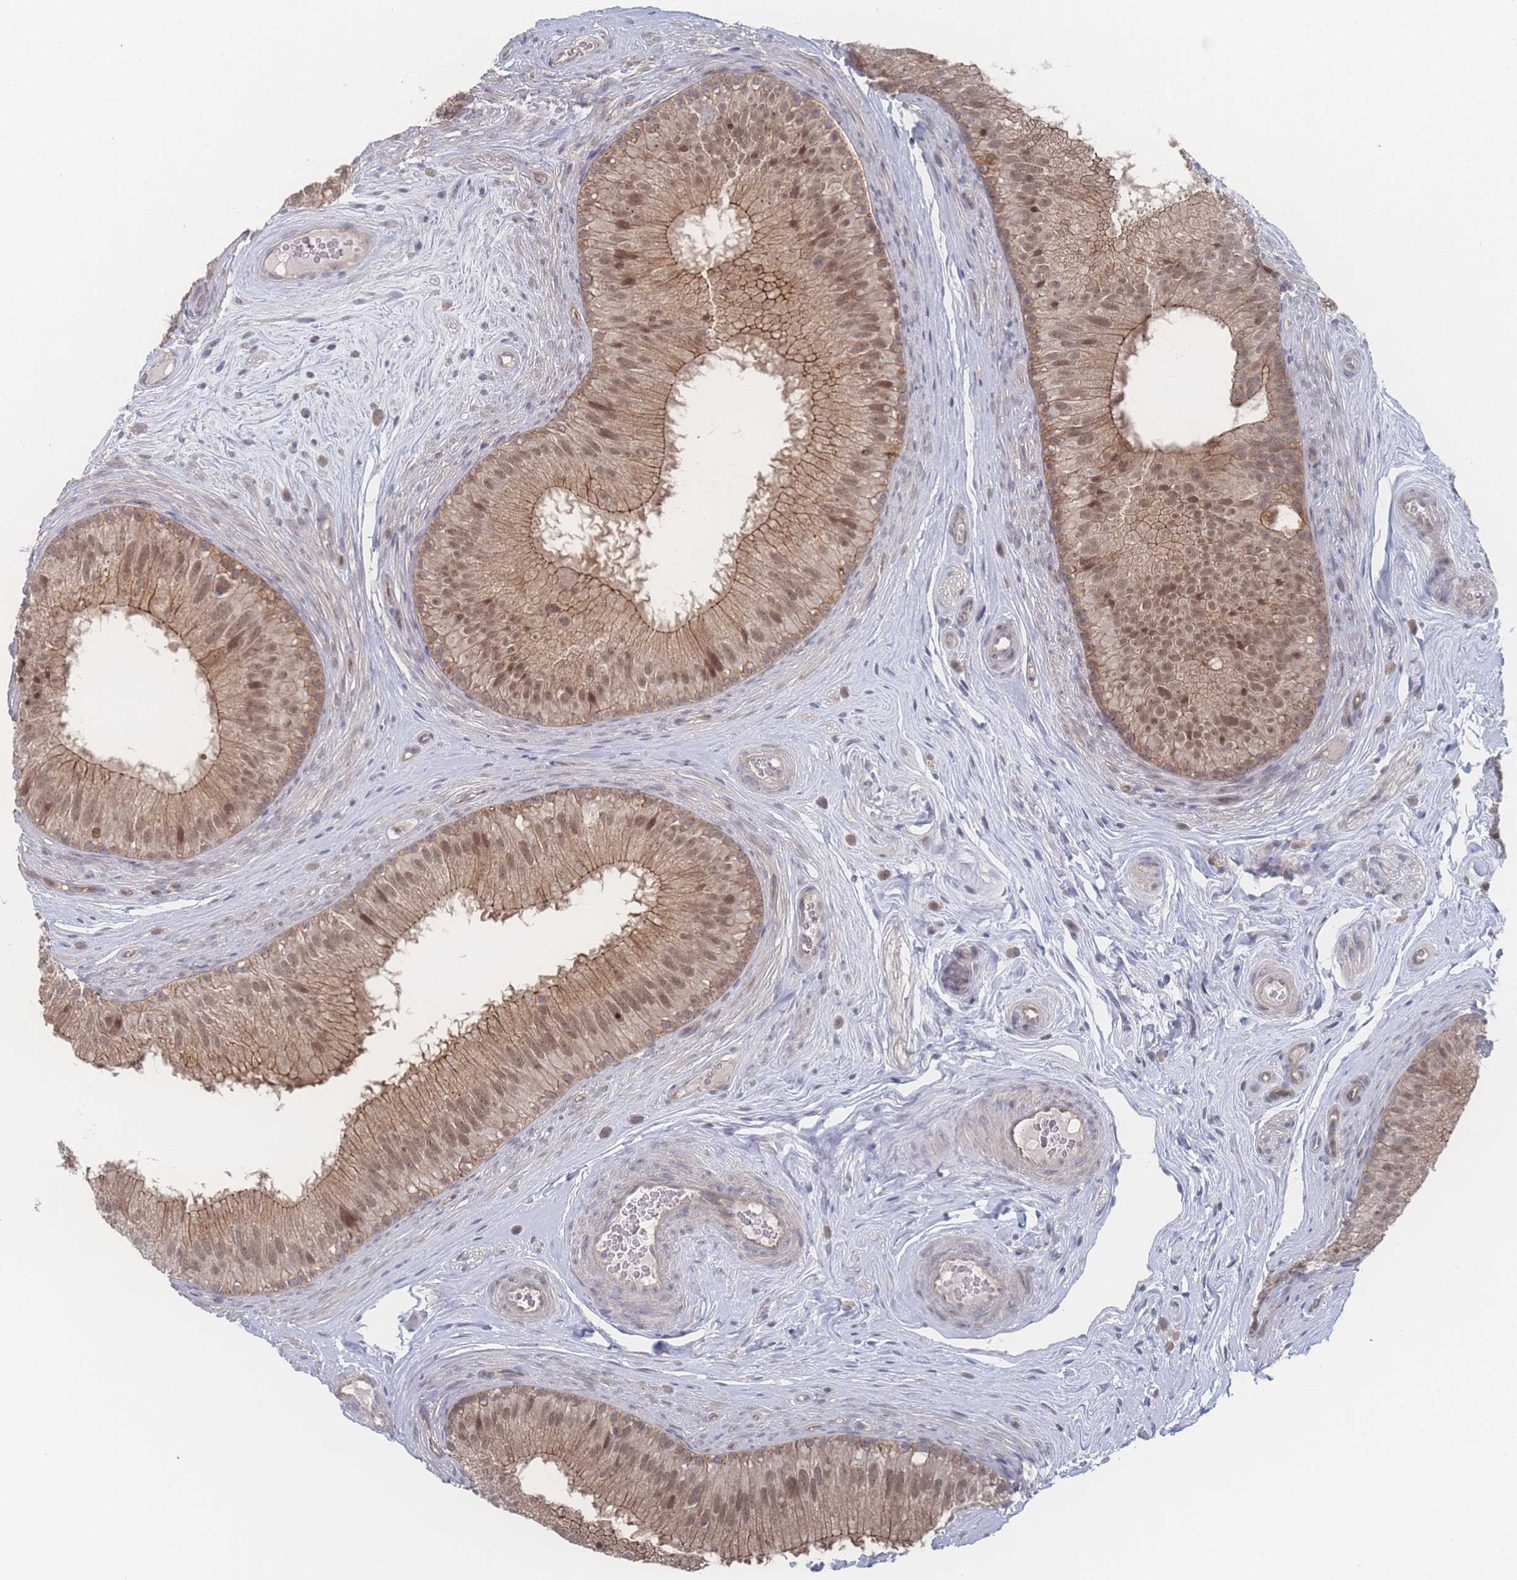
{"staining": {"intensity": "moderate", "quantity": ">75%", "location": "cytoplasmic/membranous,nuclear"}, "tissue": "epididymis", "cell_type": "Glandular cells", "image_type": "normal", "snomed": [{"axis": "morphology", "description": "Normal tissue, NOS"}, {"axis": "topography", "description": "Epididymis"}], "caption": "Protein staining reveals moderate cytoplasmic/membranous,nuclear staining in approximately >75% of glandular cells in unremarkable epididymis.", "gene": "NBEAL1", "patient": {"sex": "male", "age": 34}}